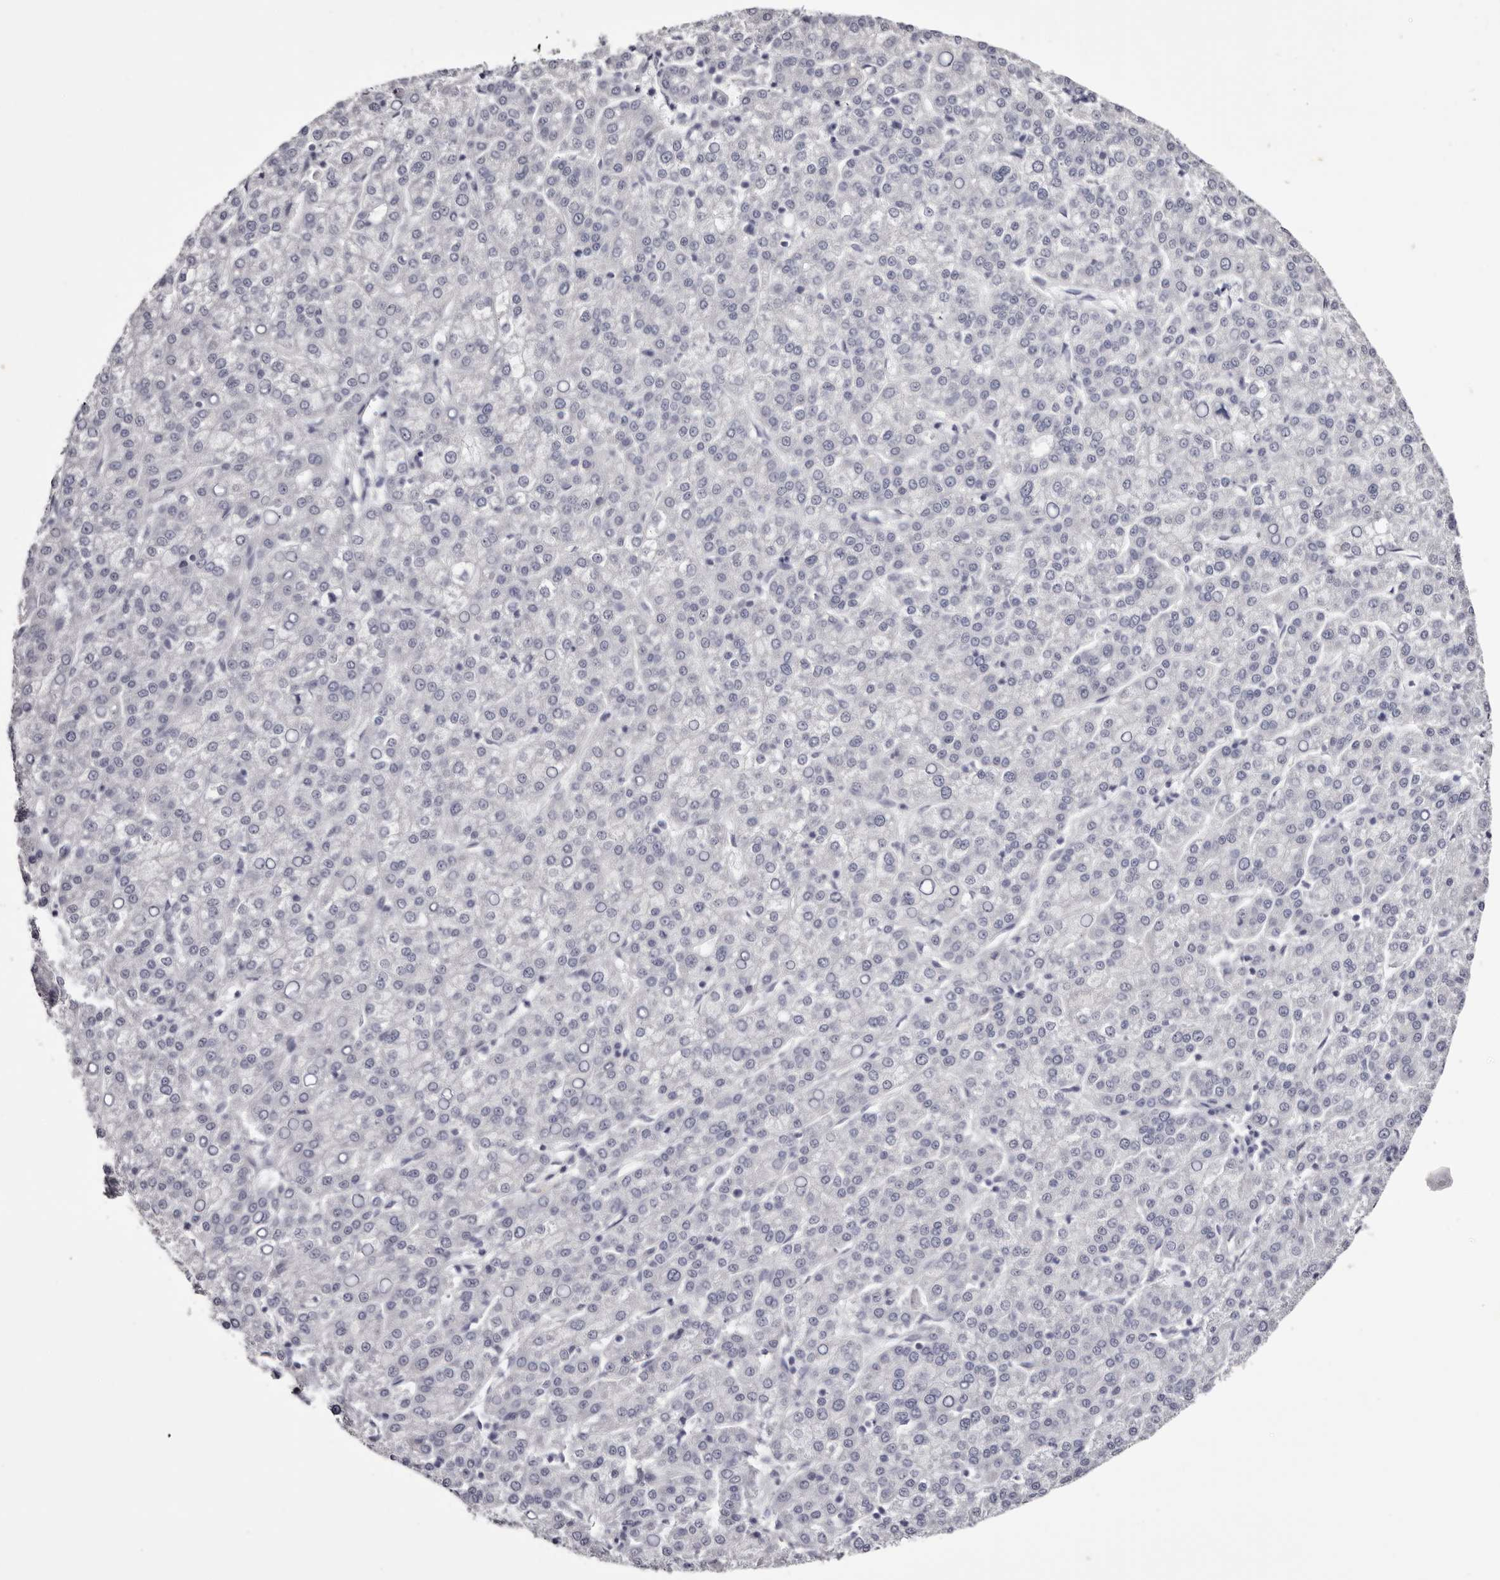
{"staining": {"intensity": "negative", "quantity": "none", "location": "none"}, "tissue": "liver cancer", "cell_type": "Tumor cells", "image_type": "cancer", "snomed": [{"axis": "morphology", "description": "Carcinoma, Hepatocellular, NOS"}, {"axis": "topography", "description": "Liver"}], "caption": "This is an IHC micrograph of liver cancer (hepatocellular carcinoma). There is no expression in tumor cells.", "gene": "CA6", "patient": {"sex": "female", "age": 58}}